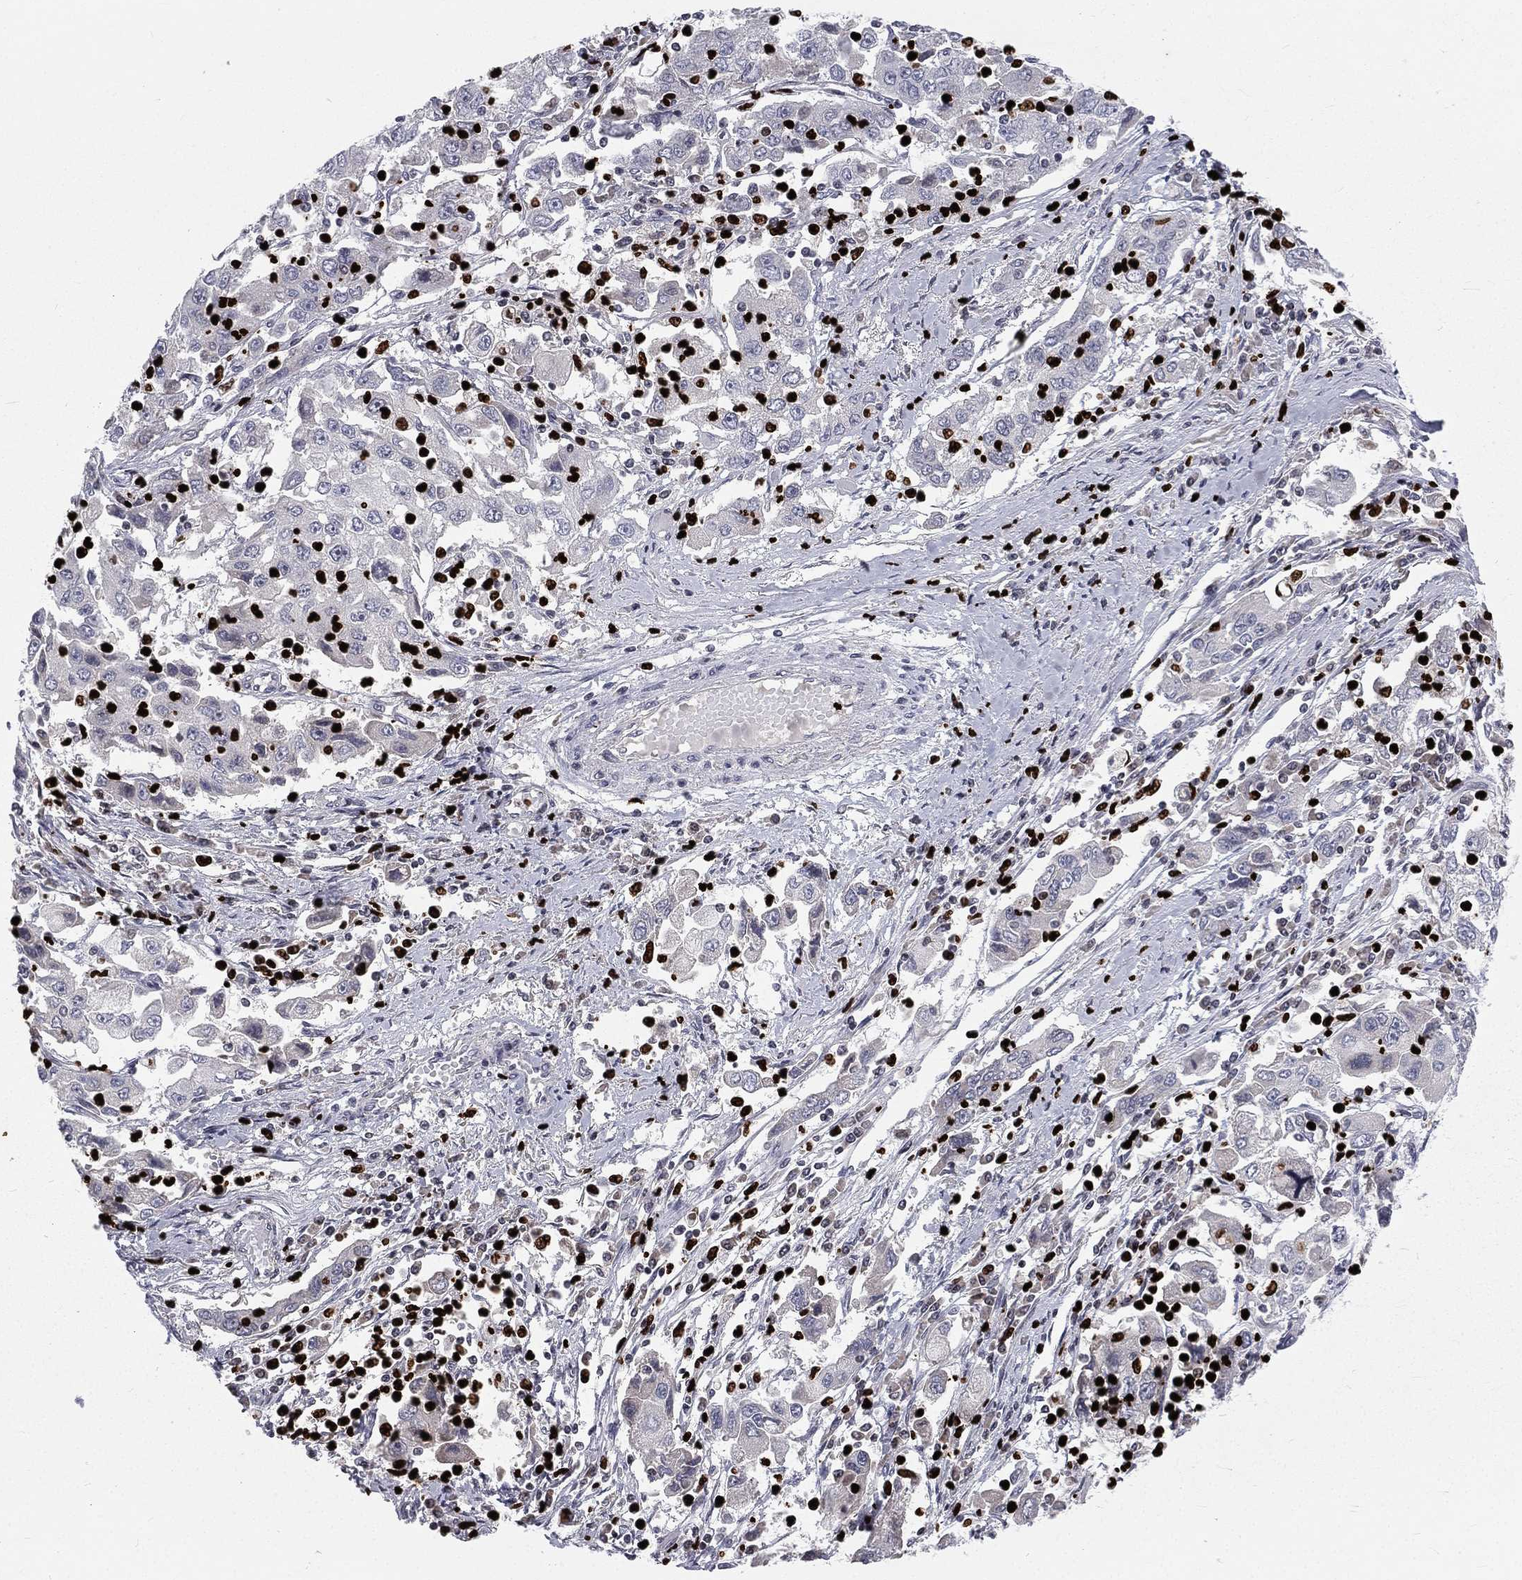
{"staining": {"intensity": "negative", "quantity": "none", "location": "none"}, "tissue": "cervical cancer", "cell_type": "Tumor cells", "image_type": "cancer", "snomed": [{"axis": "morphology", "description": "Squamous cell carcinoma, NOS"}, {"axis": "topography", "description": "Cervix"}], "caption": "Immunohistochemistry (IHC) of cervical squamous cell carcinoma reveals no expression in tumor cells.", "gene": "MNDA", "patient": {"sex": "female", "age": 36}}